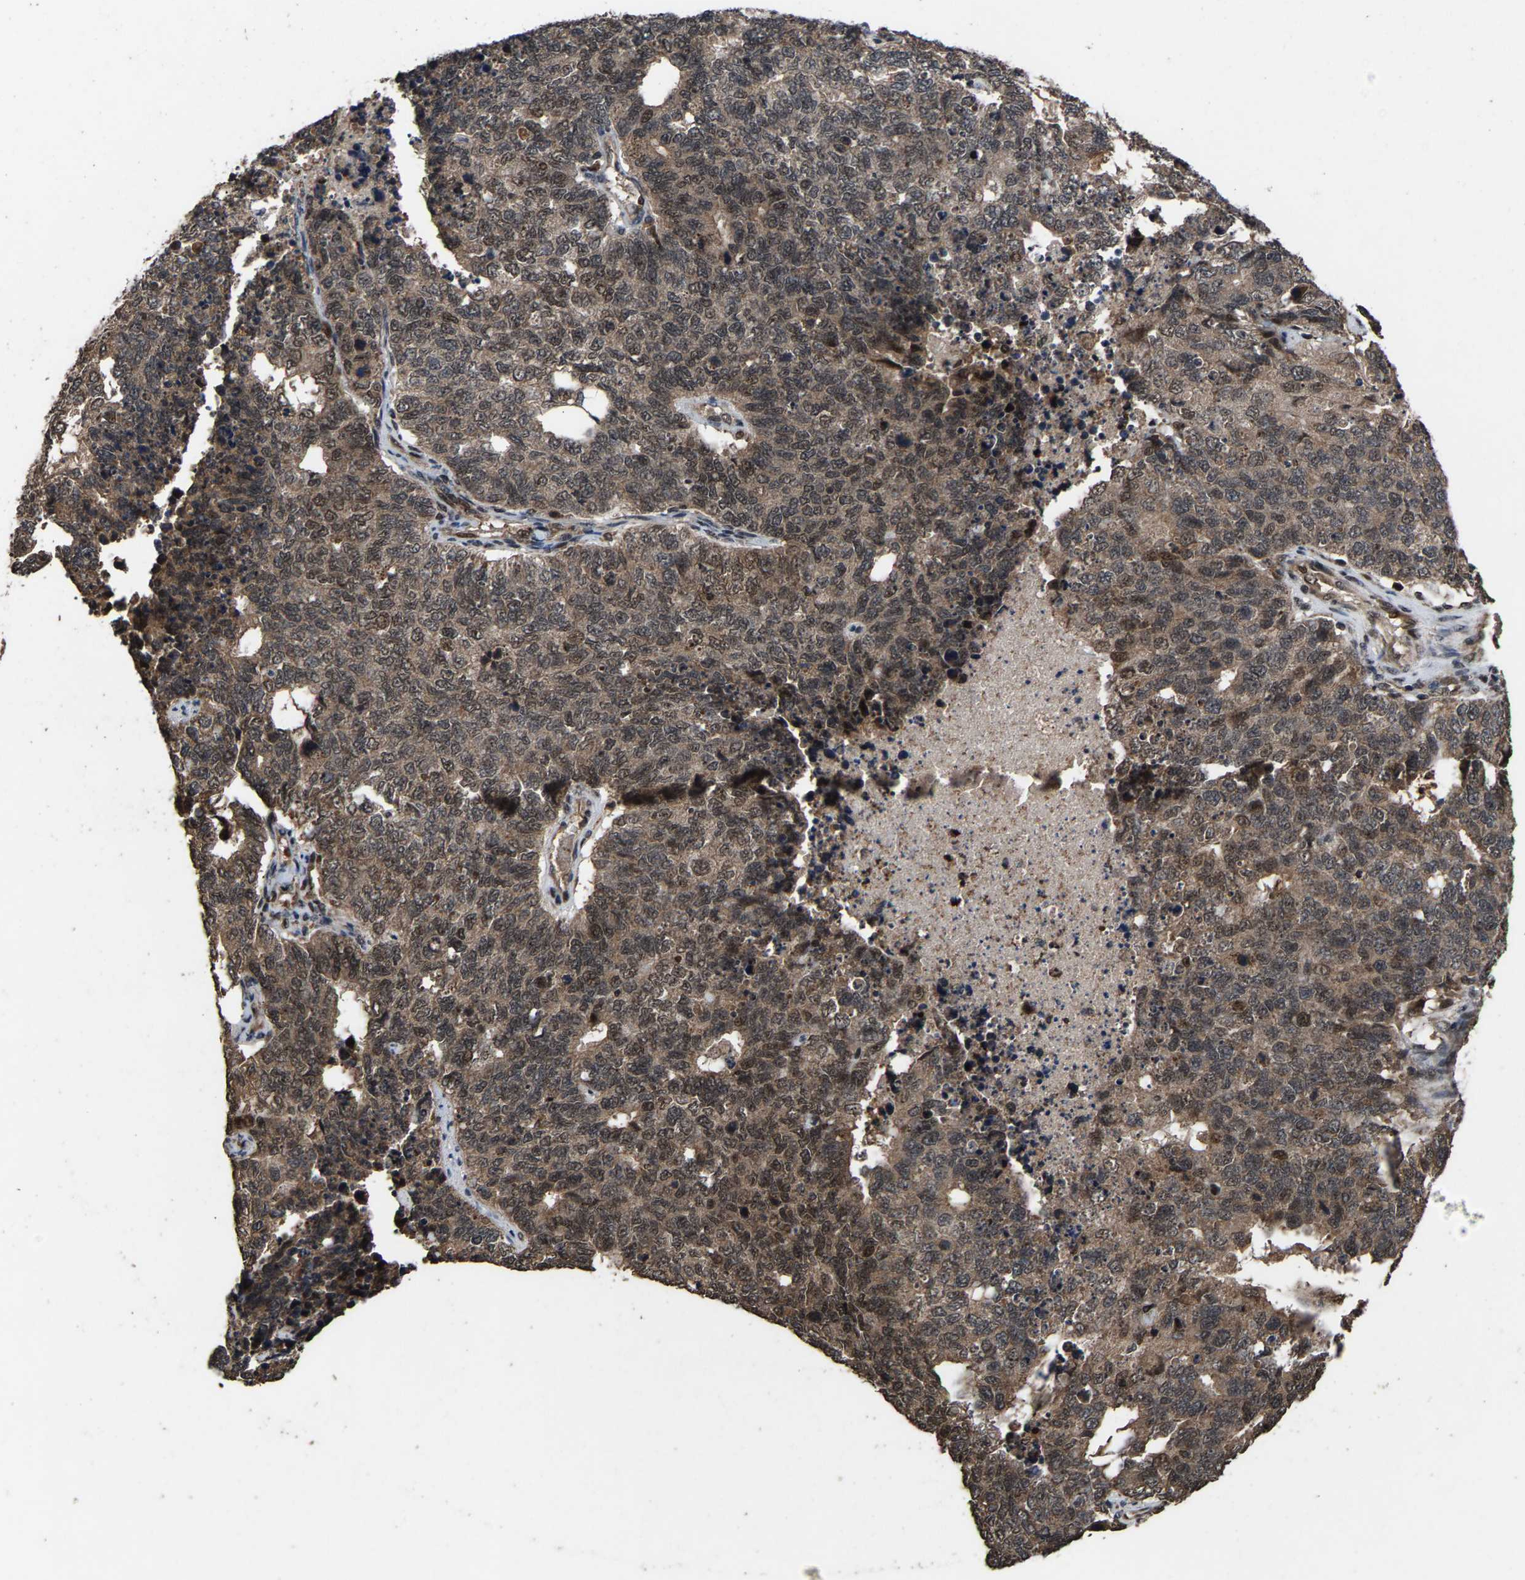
{"staining": {"intensity": "weak", "quantity": "25%-75%", "location": "cytoplasmic/membranous,nuclear"}, "tissue": "cervical cancer", "cell_type": "Tumor cells", "image_type": "cancer", "snomed": [{"axis": "morphology", "description": "Squamous cell carcinoma, NOS"}, {"axis": "topography", "description": "Cervix"}], "caption": "The photomicrograph exhibits a brown stain indicating the presence of a protein in the cytoplasmic/membranous and nuclear of tumor cells in cervical cancer (squamous cell carcinoma).", "gene": "HAUS6", "patient": {"sex": "female", "age": 63}}